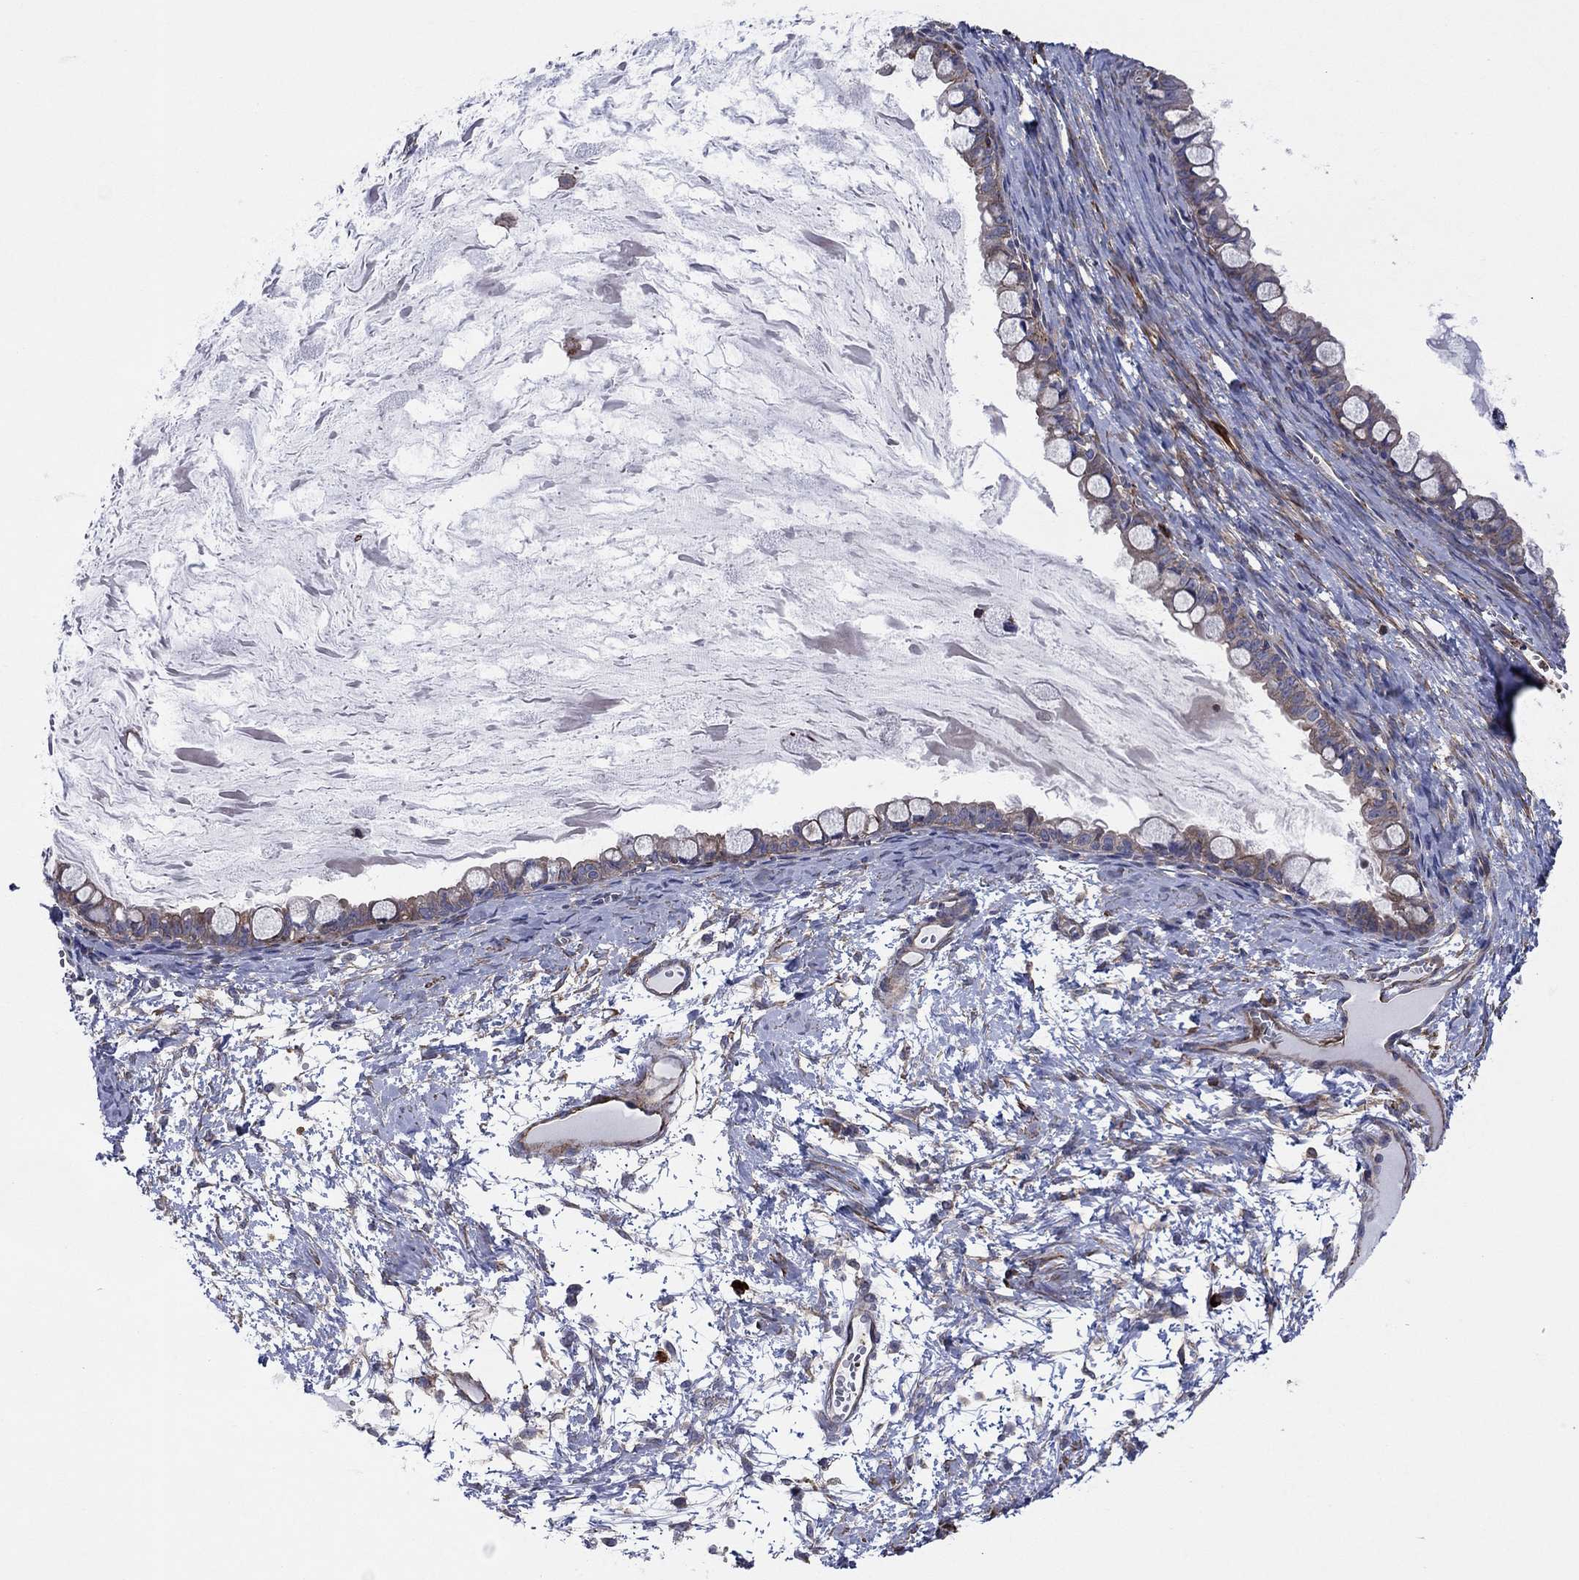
{"staining": {"intensity": "weak", "quantity": ">75%", "location": "cytoplasmic/membranous"}, "tissue": "ovarian cancer", "cell_type": "Tumor cells", "image_type": "cancer", "snomed": [{"axis": "morphology", "description": "Cystadenocarcinoma, mucinous, NOS"}, {"axis": "topography", "description": "Ovary"}], "caption": "Ovarian mucinous cystadenocarcinoma stained for a protein (brown) demonstrates weak cytoplasmic/membranous positive expression in about >75% of tumor cells.", "gene": "PAG1", "patient": {"sex": "female", "age": 63}}